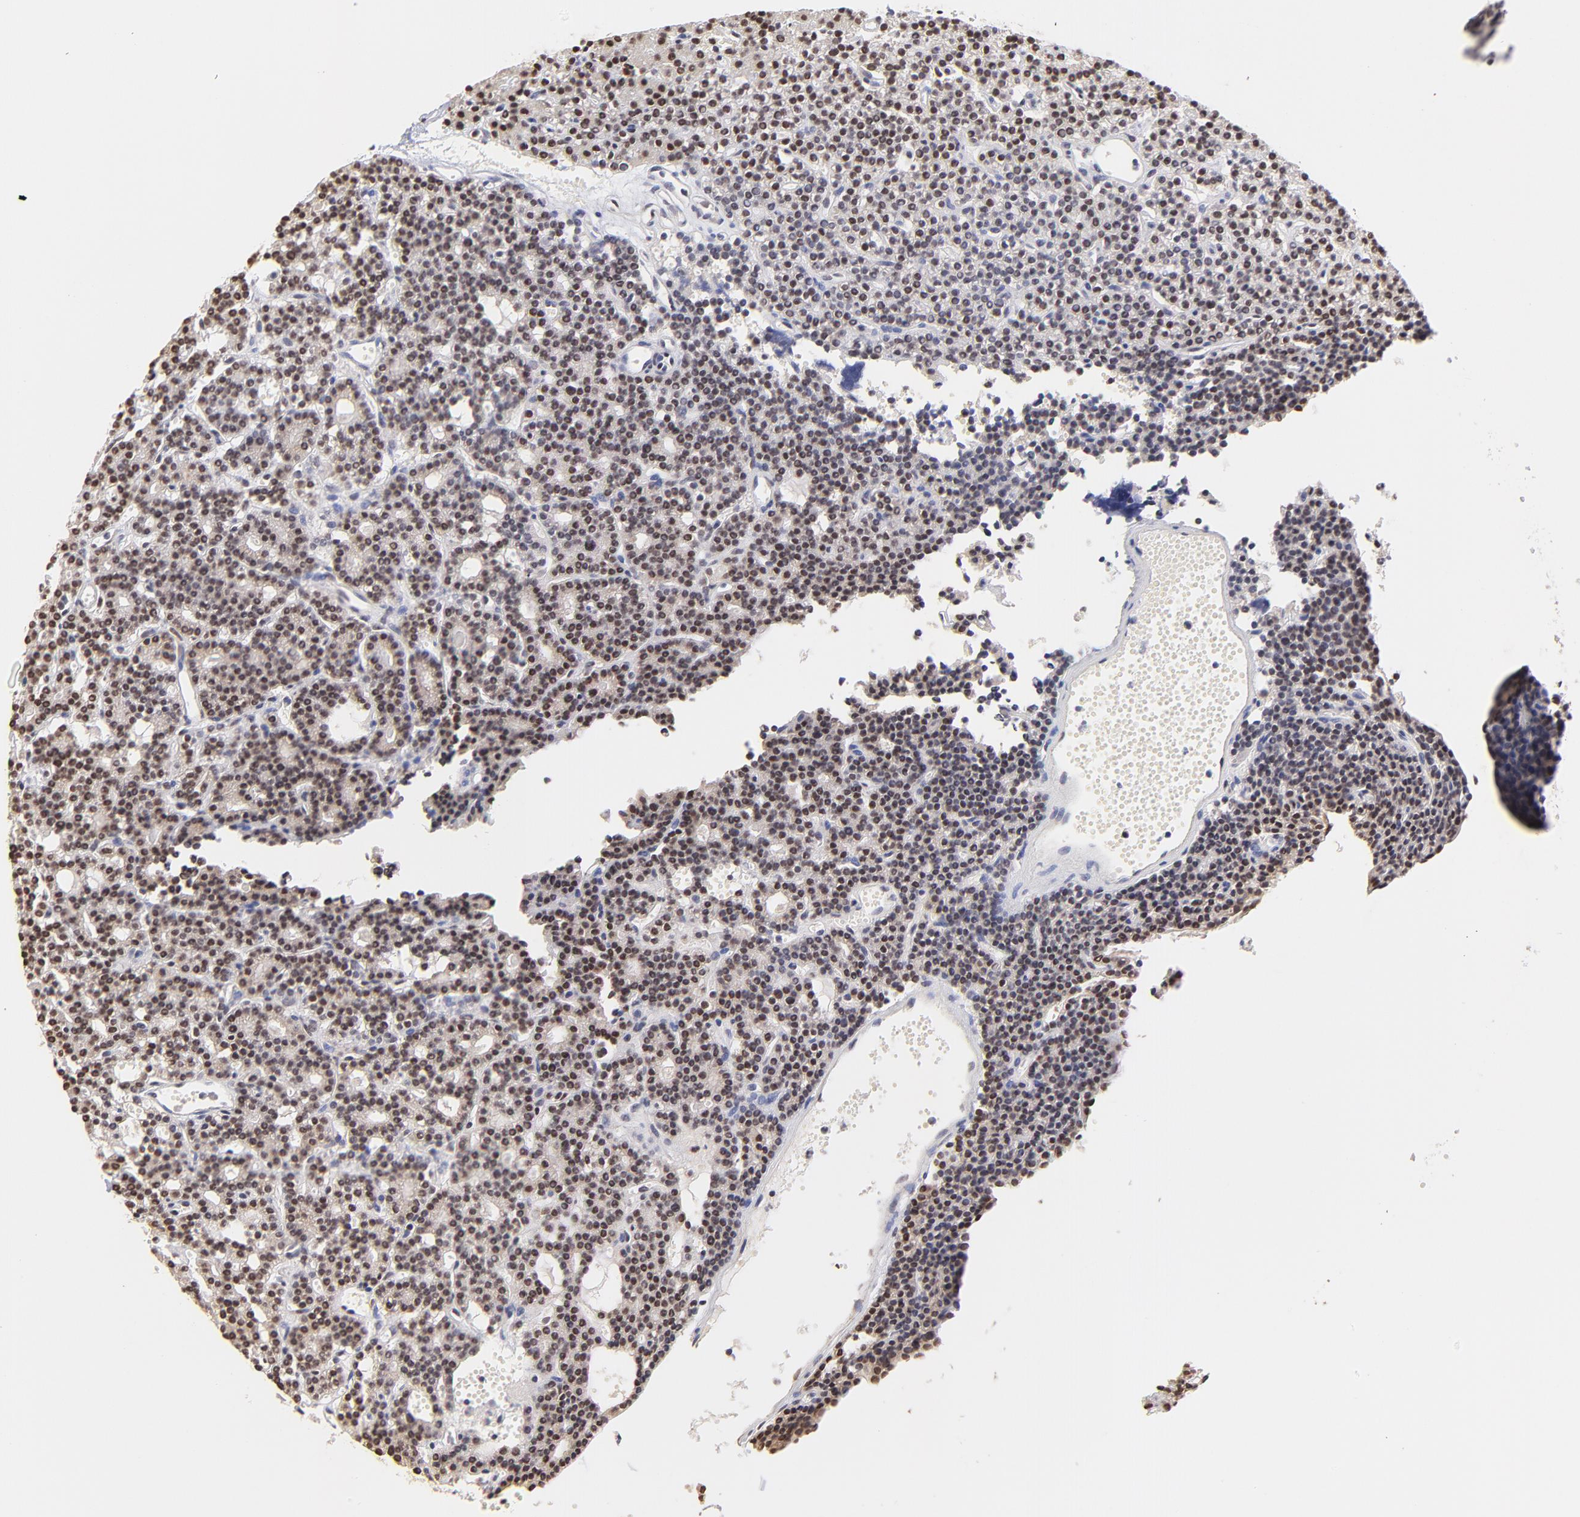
{"staining": {"intensity": "weak", "quantity": ">75%", "location": "nuclear"}, "tissue": "parathyroid gland", "cell_type": "Glandular cells", "image_type": "normal", "snomed": [{"axis": "morphology", "description": "Normal tissue, NOS"}, {"axis": "topography", "description": "Parathyroid gland"}], "caption": "Glandular cells display weak nuclear expression in about >75% of cells in unremarkable parathyroid gland.", "gene": "ZNF670", "patient": {"sex": "female", "age": 45}}